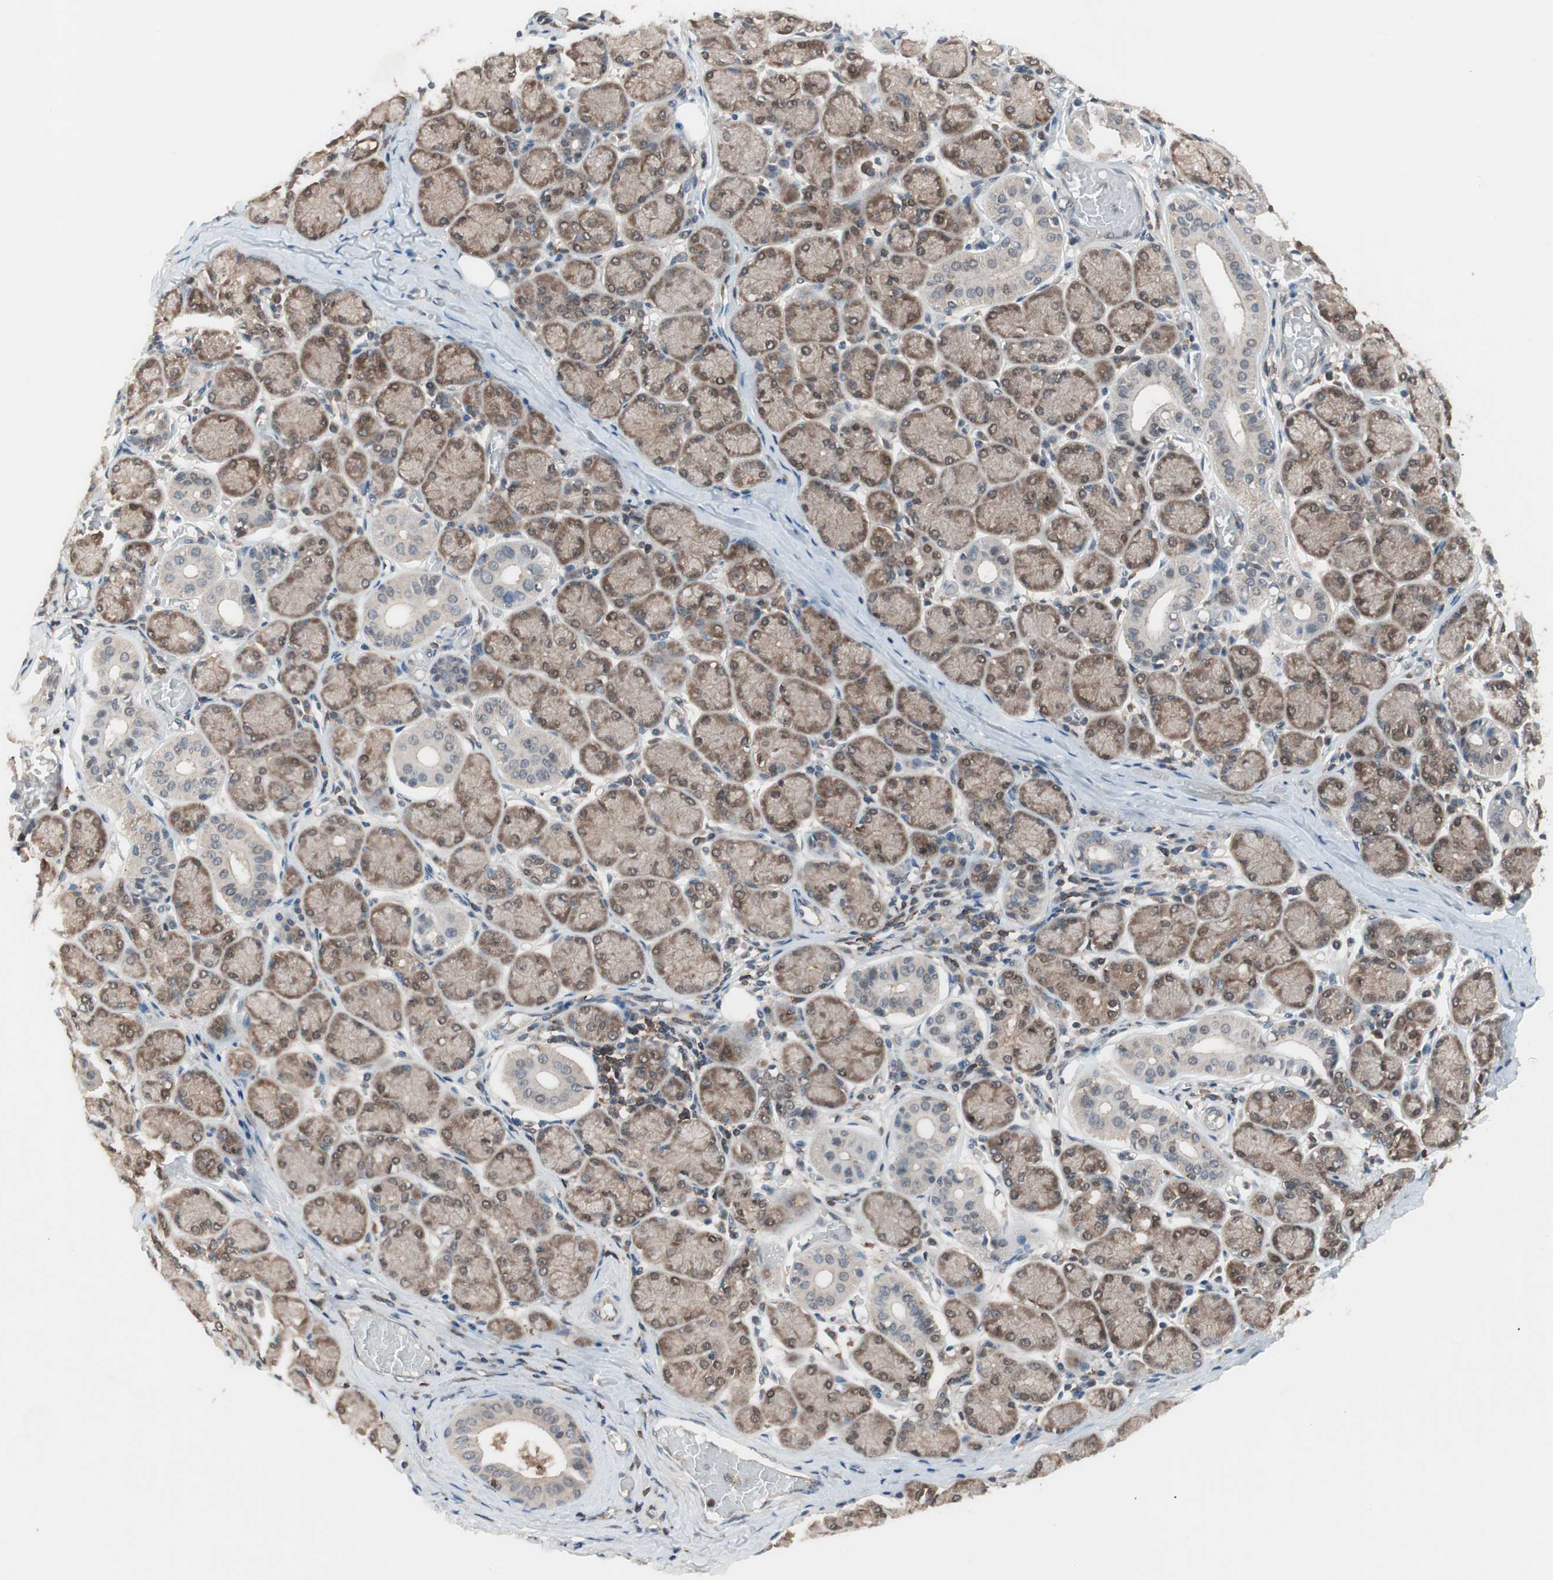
{"staining": {"intensity": "moderate", "quantity": ">75%", "location": "cytoplasmic/membranous"}, "tissue": "salivary gland", "cell_type": "Glandular cells", "image_type": "normal", "snomed": [{"axis": "morphology", "description": "Normal tissue, NOS"}, {"axis": "topography", "description": "Salivary gland"}], "caption": "IHC histopathology image of benign human salivary gland stained for a protein (brown), which shows medium levels of moderate cytoplasmic/membranous expression in about >75% of glandular cells.", "gene": "GALT", "patient": {"sex": "female", "age": 24}}